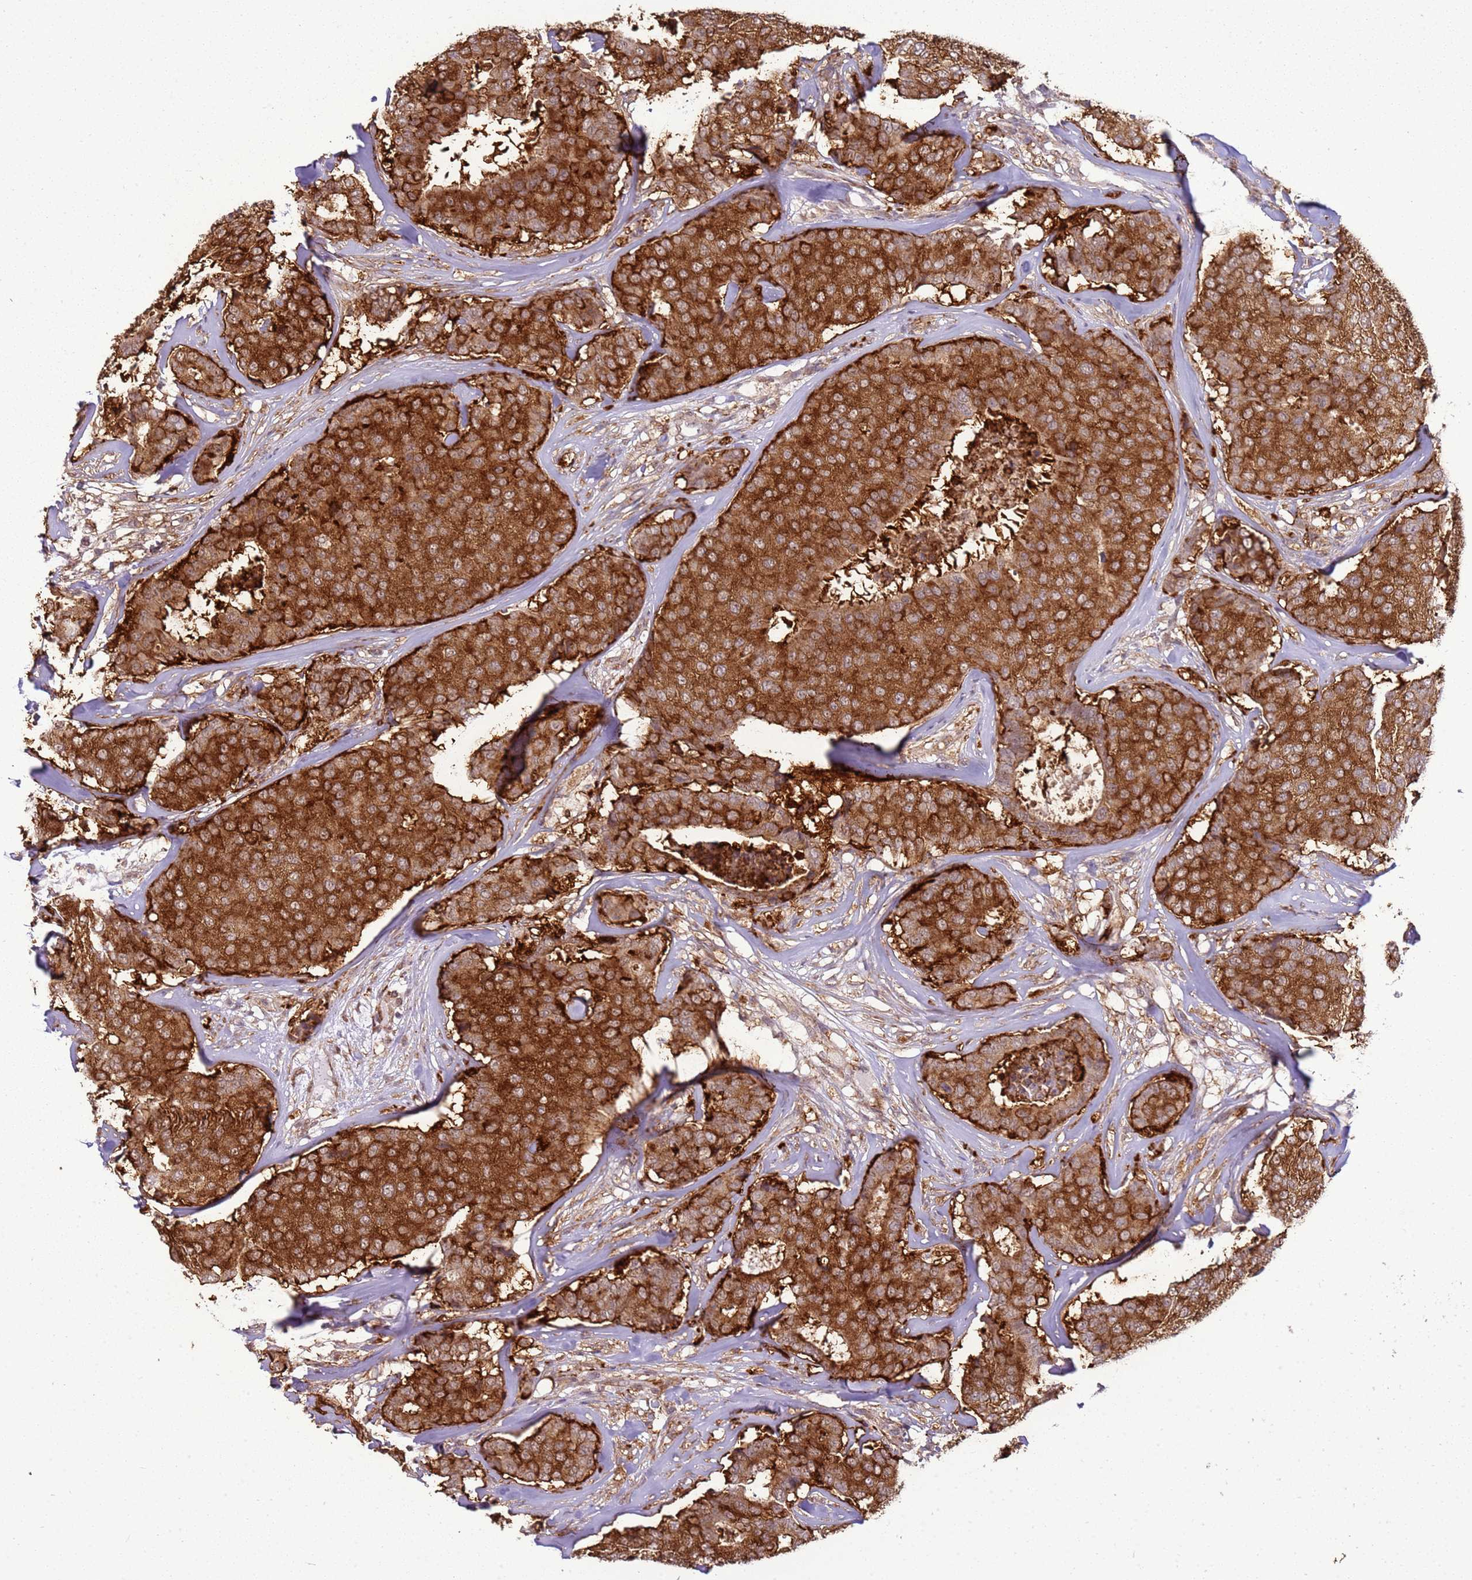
{"staining": {"intensity": "strong", "quantity": ">75%", "location": "cytoplasmic/membranous"}, "tissue": "breast cancer", "cell_type": "Tumor cells", "image_type": "cancer", "snomed": [{"axis": "morphology", "description": "Duct carcinoma"}, {"axis": "topography", "description": "Breast"}], "caption": "A high amount of strong cytoplasmic/membranous expression is seen in approximately >75% of tumor cells in breast cancer tissue.", "gene": "GABRE", "patient": {"sex": "female", "age": 75}}